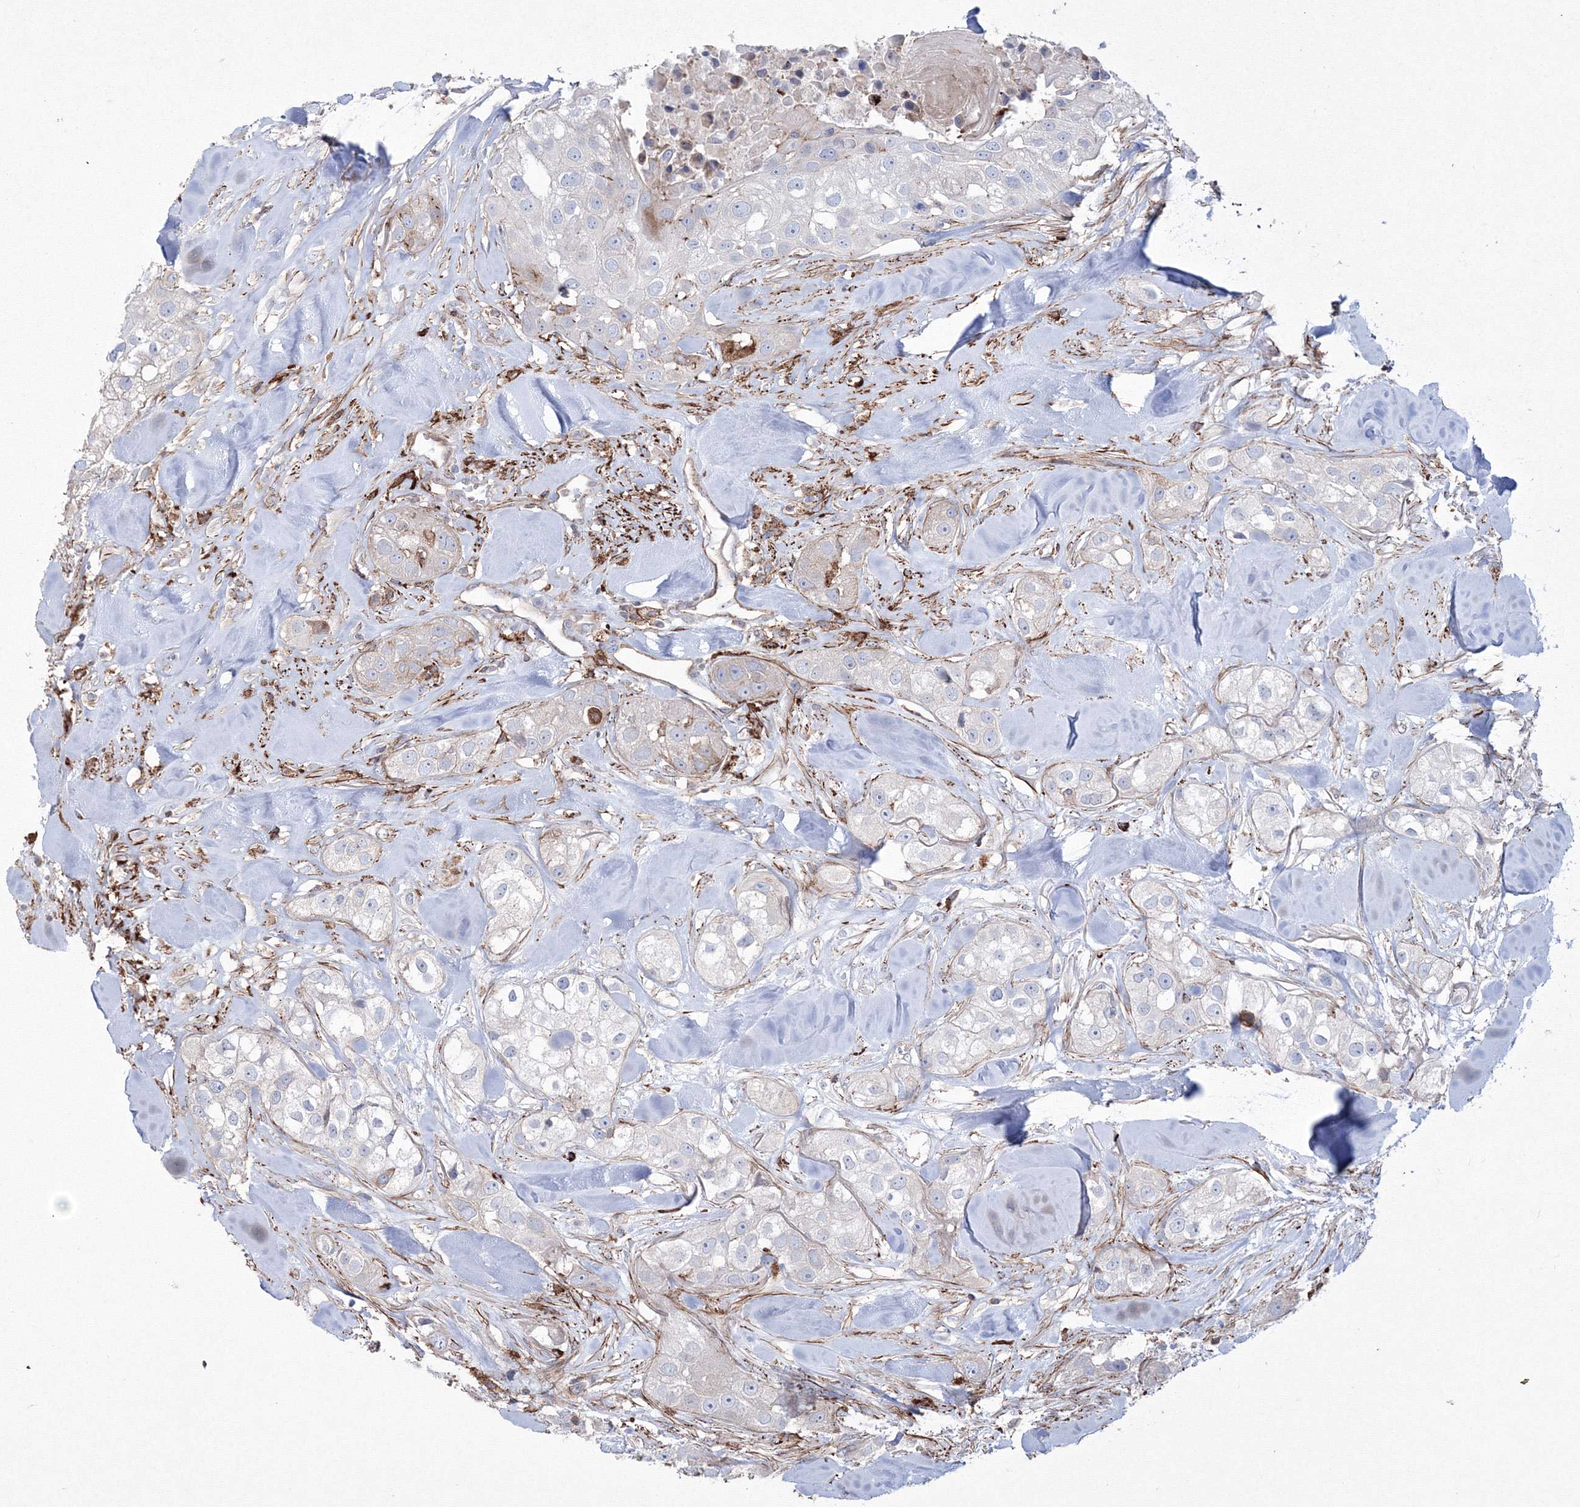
{"staining": {"intensity": "negative", "quantity": "none", "location": "none"}, "tissue": "head and neck cancer", "cell_type": "Tumor cells", "image_type": "cancer", "snomed": [{"axis": "morphology", "description": "Normal tissue, NOS"}, {"axis": "morphology", "description": "Squamous cell carcinoma, NOS"}, {"axis": "topography", "description": "Skeletal muscle"}, {"axis": "topography", "description": "Head-Neck"}], "caption": "Immunohistochemistry histopathology image of human head and neck cancer (squamous cell carcinoma) stained for a protein (brown), which shows no staining in tumor cells.", "gene": "GPR82", "patient": {"sex": "male", "age": 51}}